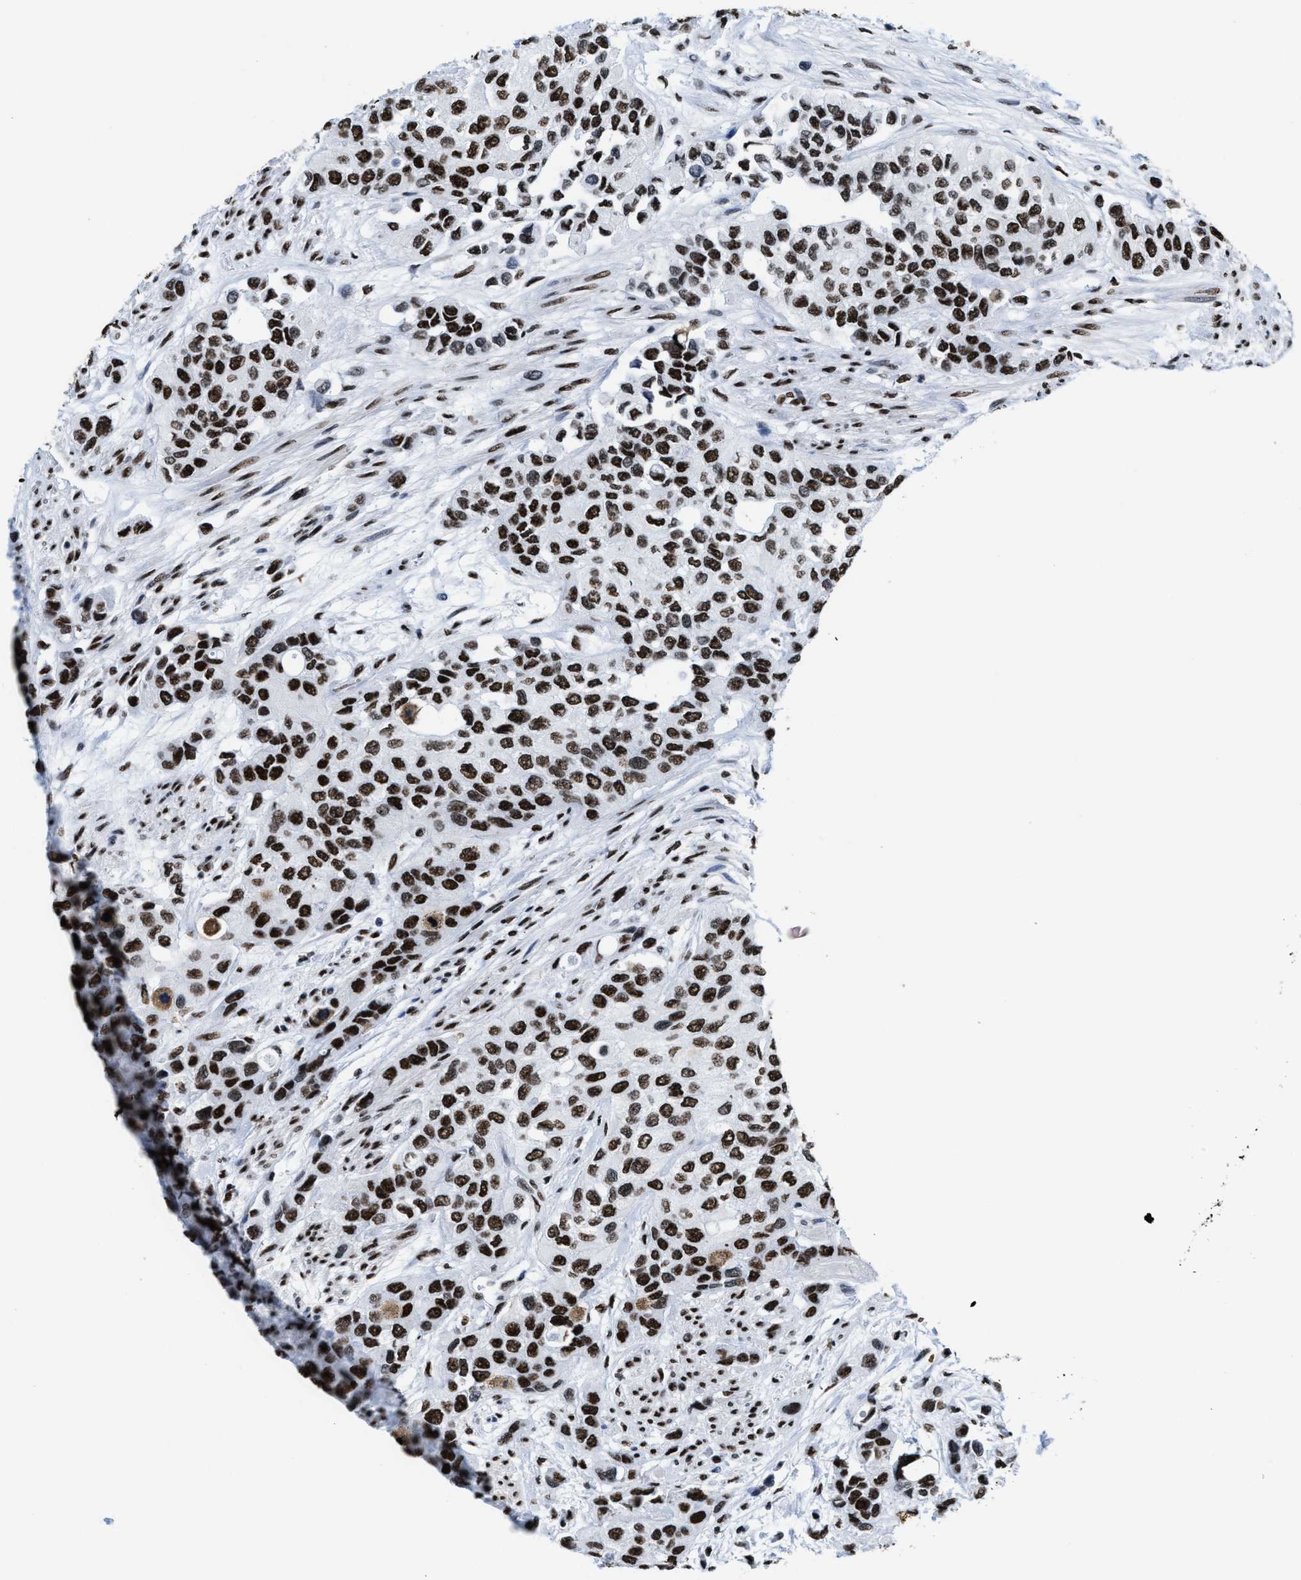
{"staining": {"intensity": "strong", "quantity": ">75%", "location": "nuclear"}, "tissue": "urothelial cancer", "cell_type": "Tumor cells", "image_type": "cancer", "snomed": [{"axis": "morphology", "description": "Urothelial carcinoma, High grade"}, {"axis": "topography", "description": "Urinary bladder"}], "caption": "The micrograph displays staining of urothelial cancer, revealing strong nuclear protein expression (brown color) within tumor cells. (DAB (3,3'-diaminobenzidine) IHC with brightfield microscopy, high magnification).", "gene": "SMARCC2", "patient": {"sex": "female", "age": 56}}